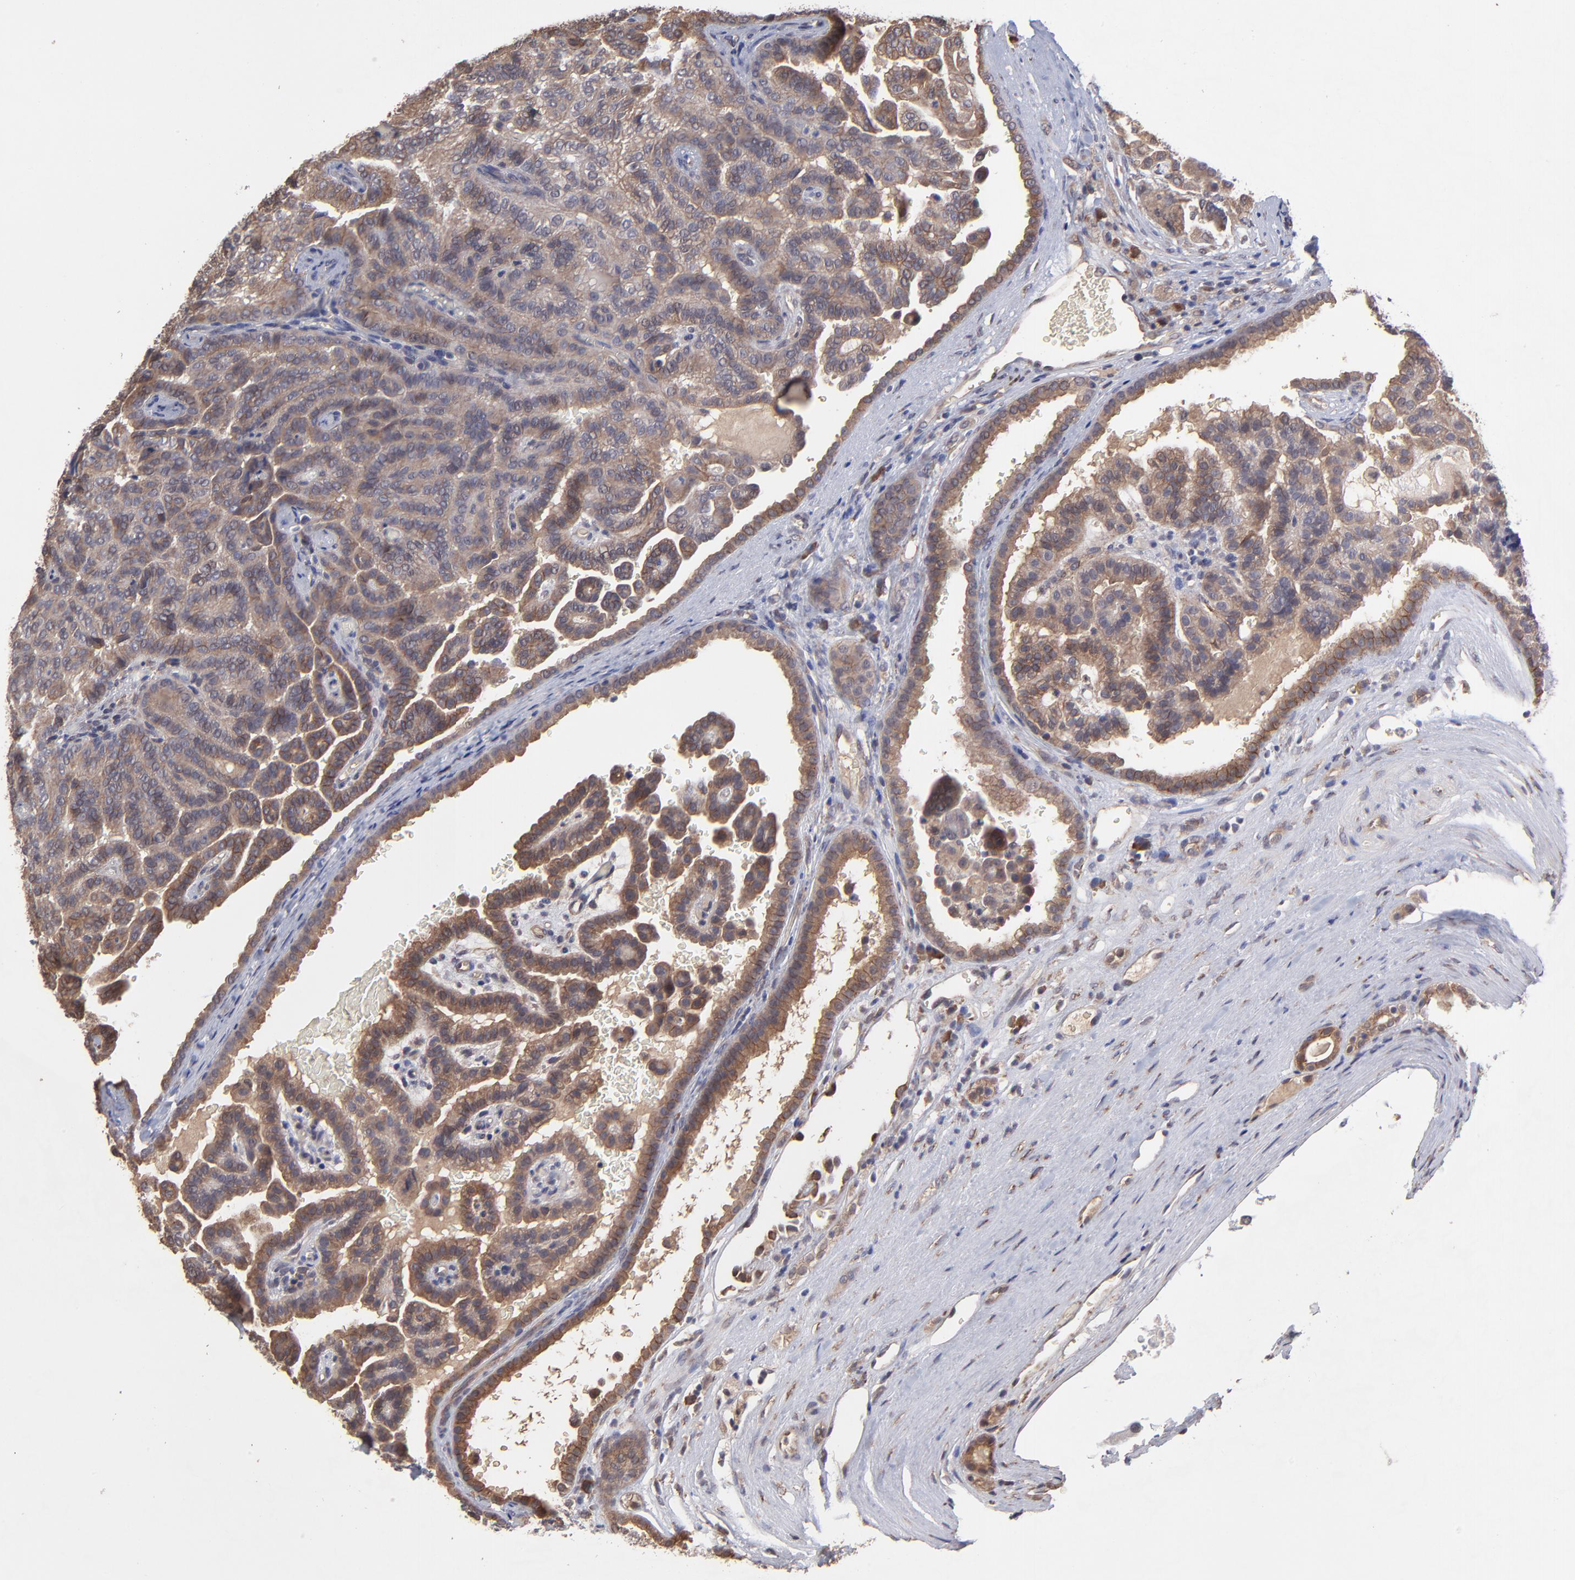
{"staining": {"intensity": "moderate", "quantity": ">75%", "location": "cytoplasmic/membranous"}, "tissue": "renal cancer", "cell_type": "Tumor cells", "image_type": "cancer", "snomed": [{"axis": "morphology", "description": "Adenocarcinoma, NOS"}, {"axis": "topography", "description": "Kidney"}], "caption": "High-magnification brightfield microscopy of renal cancer stained with DAB (3,3'-diaminobenzidine) (brown) and counterstained with hematoxylin (blue). tumor cells exhibit moderate cytoplasmic/membranous expression is seen in about>75% of cells.", "gene": "CHL1", "patient": {"sex": "male", "age": 61}}